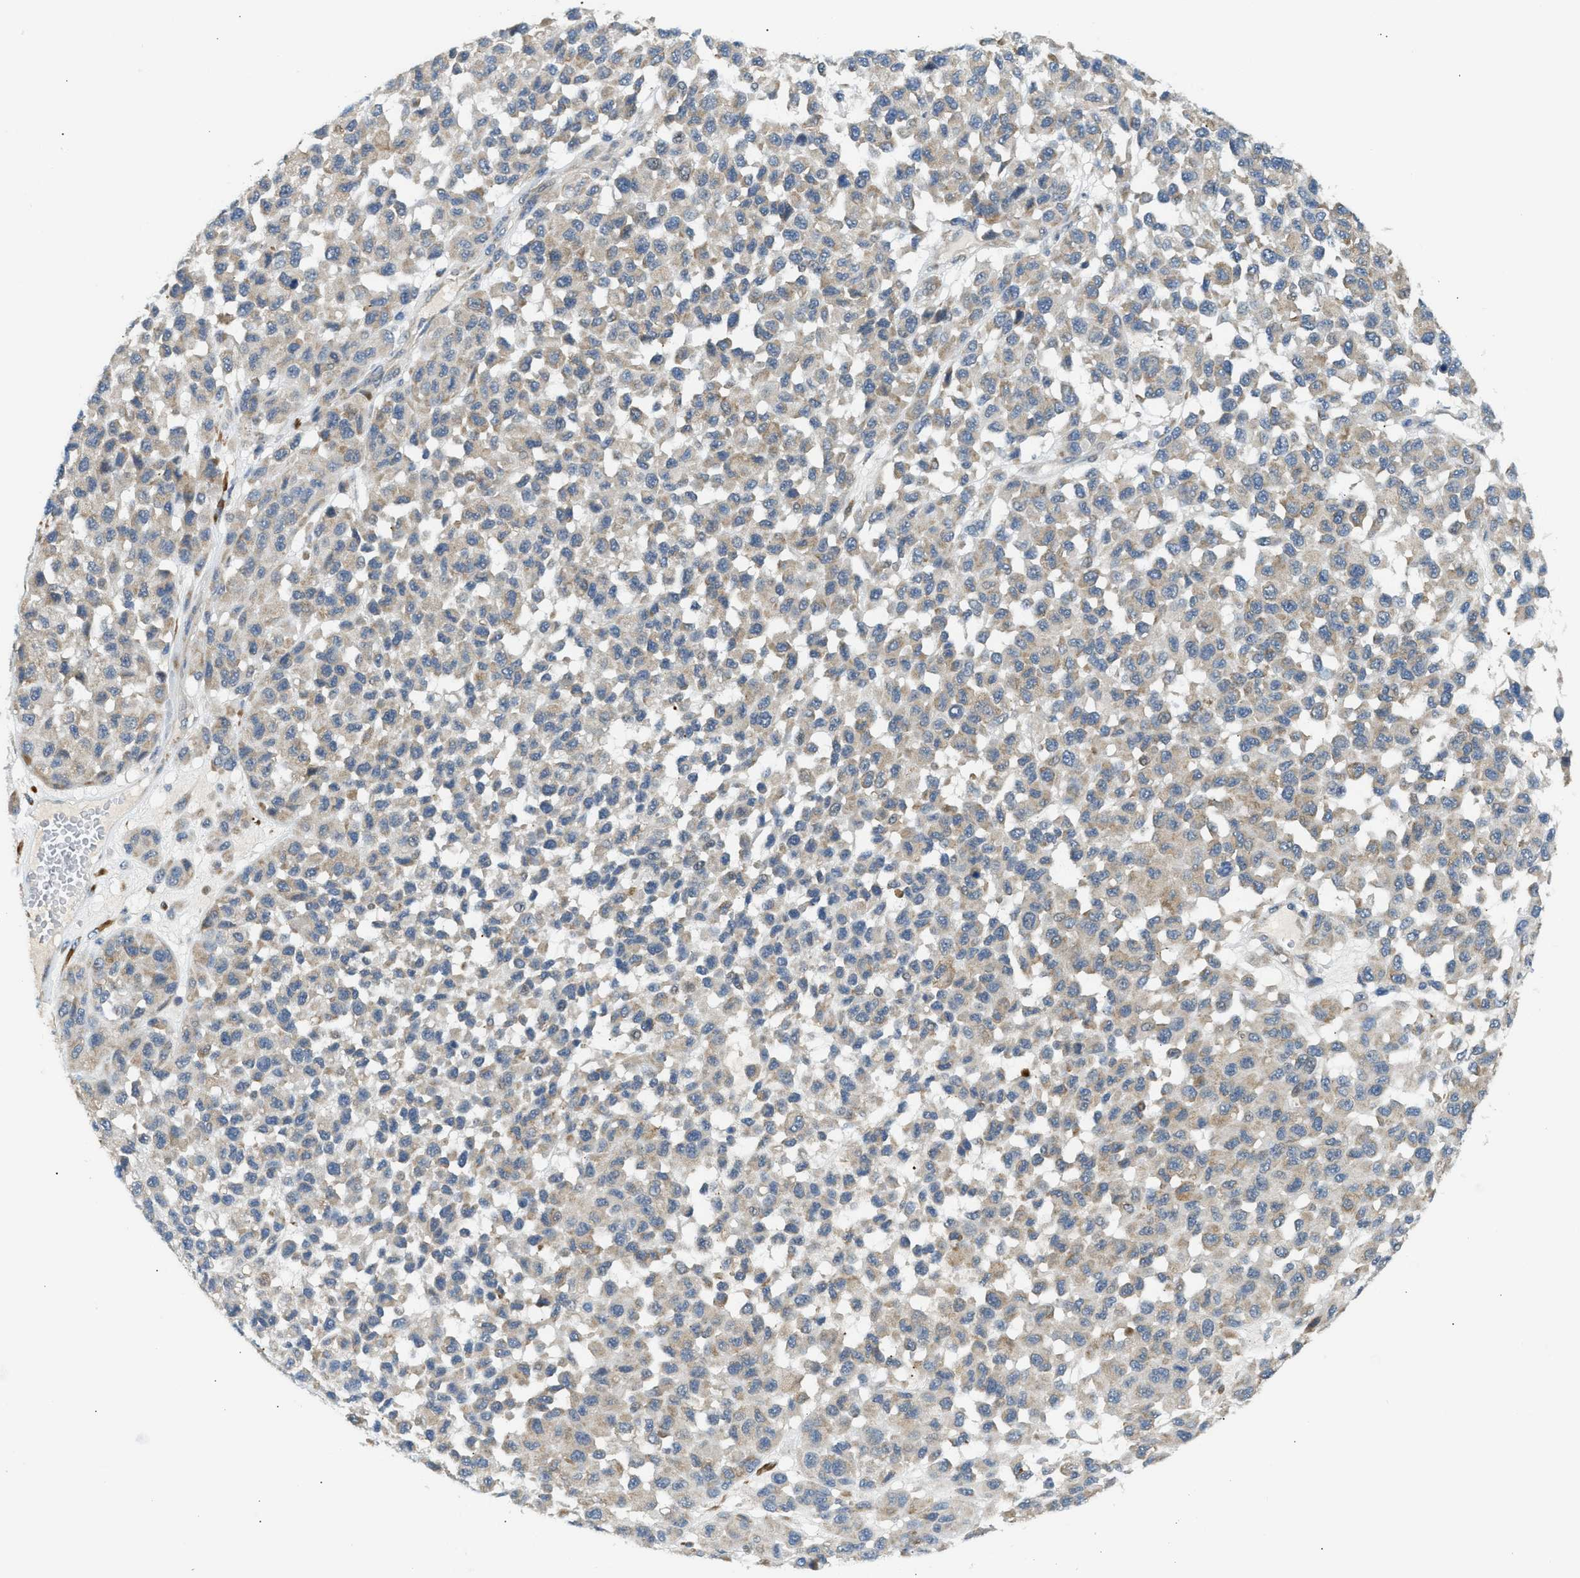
{"staining": {"intensity": "moderate", "quantity": "25%-75%", "location": "cytoplasmic/membranous"}, "tissue": "melanoma", "cell_type": "Tumor cells", "image_type": "cancer", "snomed": [{"axis": "morphology", "description": "Malignant melanoma, NOS"}, {"axis": "topography", "description": "Skin"}], "caption": "Malignant melanoma tissue displays moderate cytoplasmic/membranous expression in about 25%-75% of tumor cells", "gene": "KCNC2", "patient": {"sex": "male", "age": 62}}